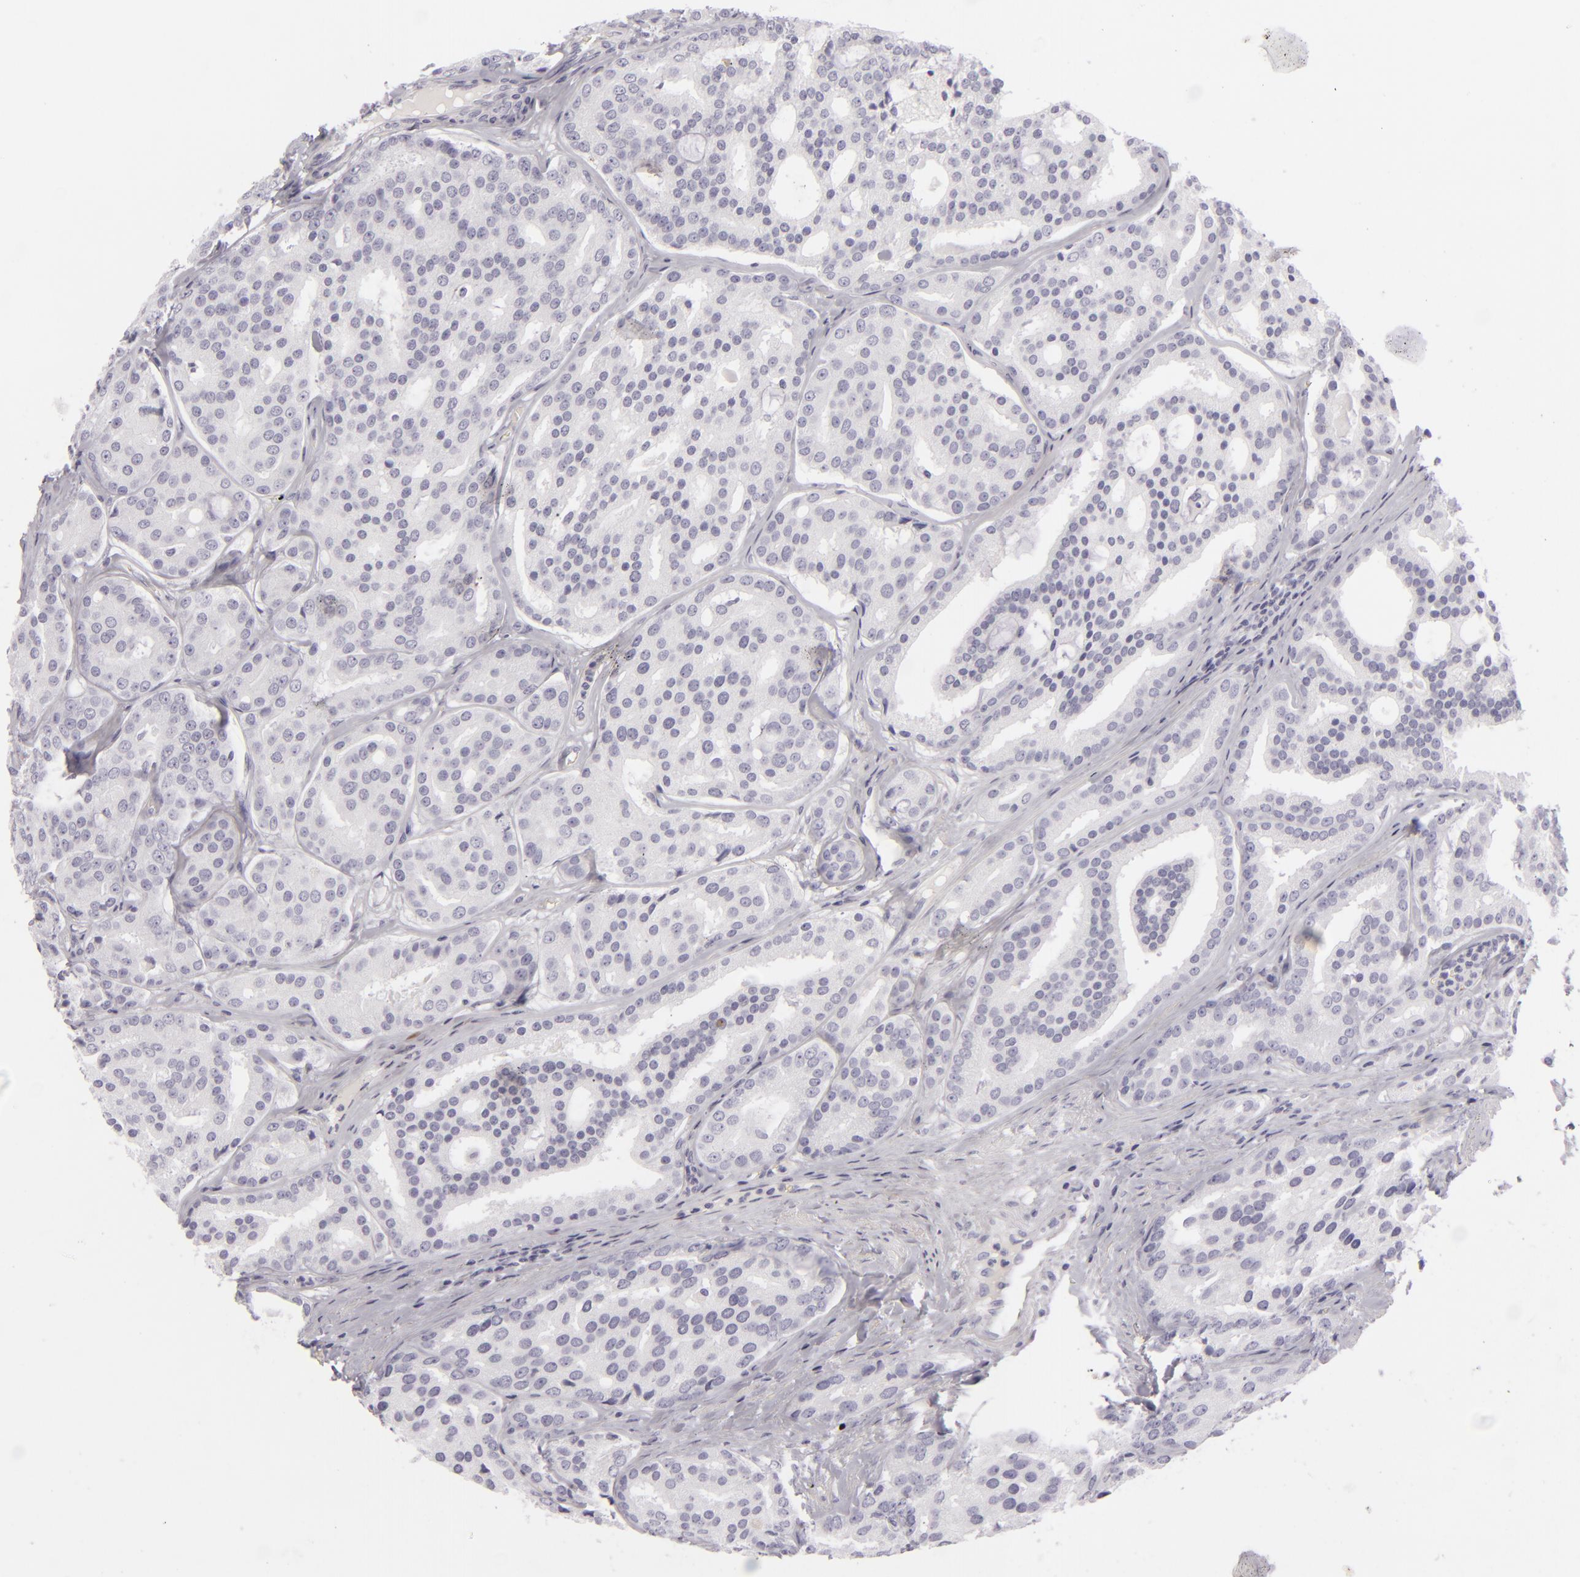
{"staining": {"intensity": "negative", "quantity": "none", "location": "none"}, "tissue": "prostate cancer", "cell_type": "Tumor cells", "image_type": "cancer", "snomed": [{"axis": "morphology", "description": "Adenocarcinoma, High grade"}, {"axis": "topography", "description": "Prostate"}], "caption": "Immunohistochemistry of prostate cancer exhibits no staining in tumor cells.", "gene": "CDX2", "patient": {"sex": "male", "age": 64}}